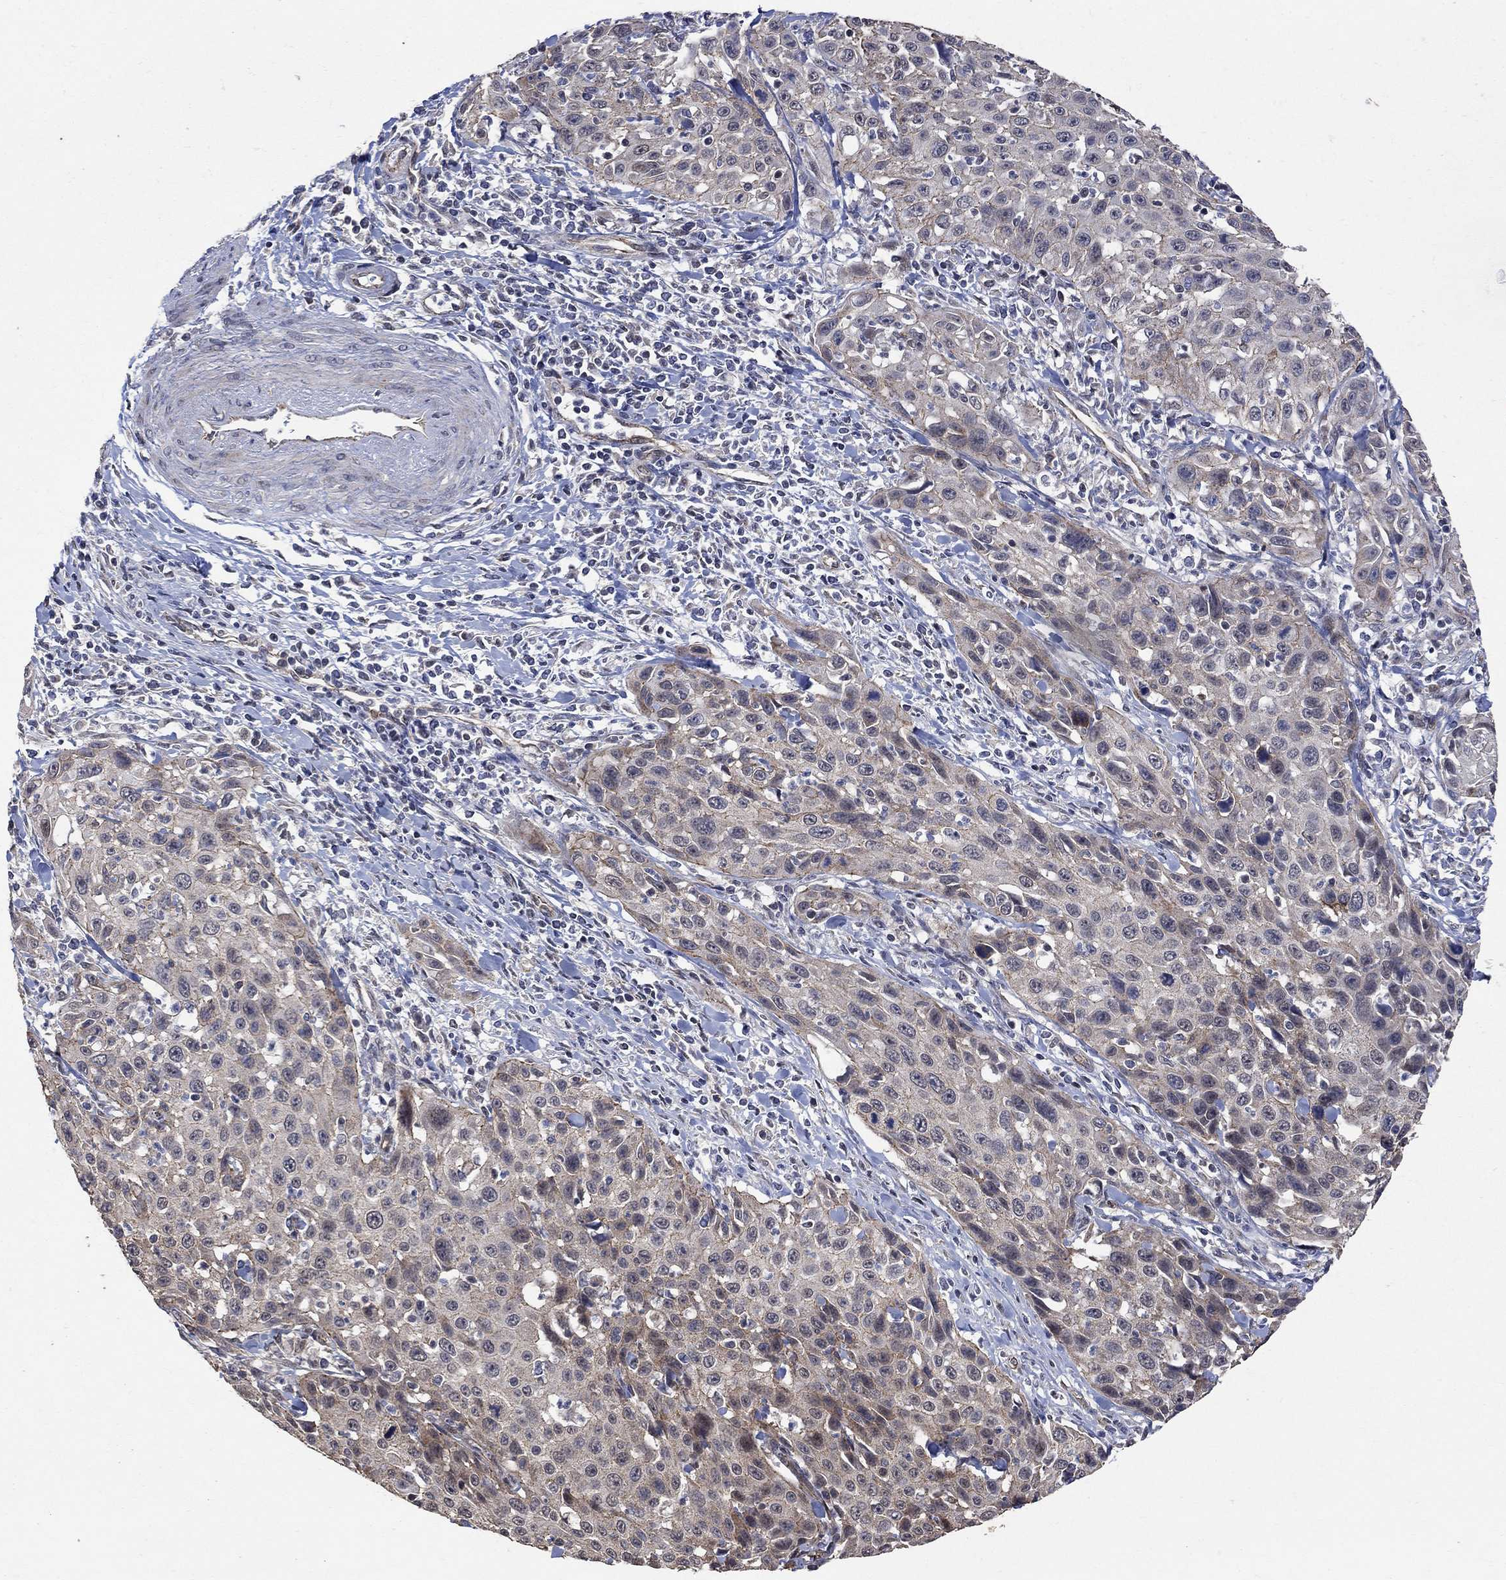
{"staining": {"intensity": "negative", "quantity": "none", "location": "none"}, "tissue": "cervical cancer", "cell_type": "Tumor cells", "image_type": "cancer", "snomed": [{"axis": "morphology", "description": "Squamous cell carcinoma, NOS"}, {"axis": "topography", "description": "Cervix"}], "caption": "IHC photomicrograph of human cervical squamous cell carcinoma stained for a protein (brown), which shows no positivity in tumor cells.", "gene": "ANKRA2", "patient": {"sex": "female", "age": 26}}